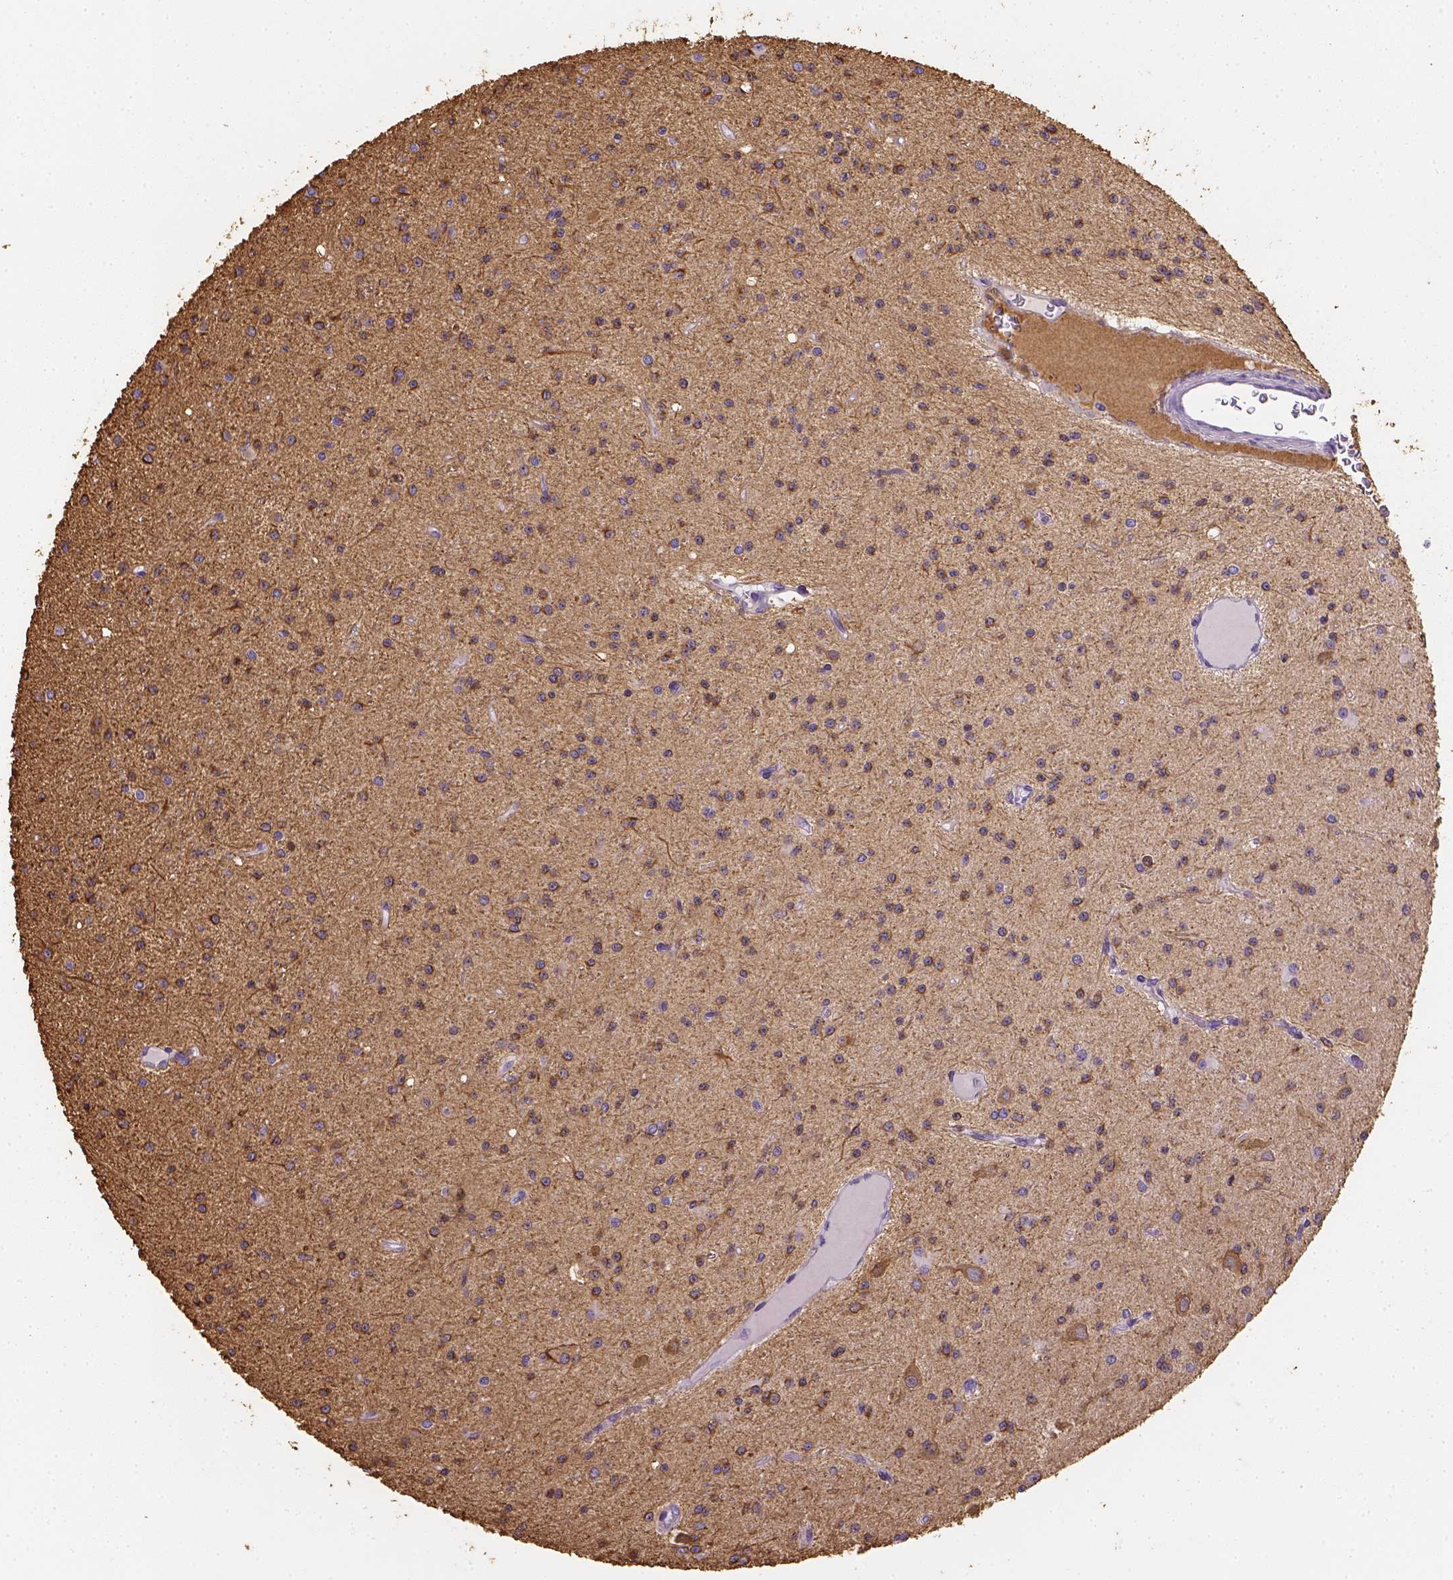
{"staining": {"intensity": "moderate", "quantity": ">75%", "location": "cytoplasmic/membranous"}, "tissue": "glioma", "cell_type": "Tumor cells", "image_type": "cancer", "snomed": [{"axis": "morphology", "description": "Glioma, malignant, Low grade"}, {"axis": "topography", "description": "Brain"}], "caption": "An image of malignant low-grade glioma stained for a protein displays moderate cytoplasmic/membranous brown staining in tumor cells.", "gene": "CACNB1", "patient": {"sex": "male", "age": 27}}